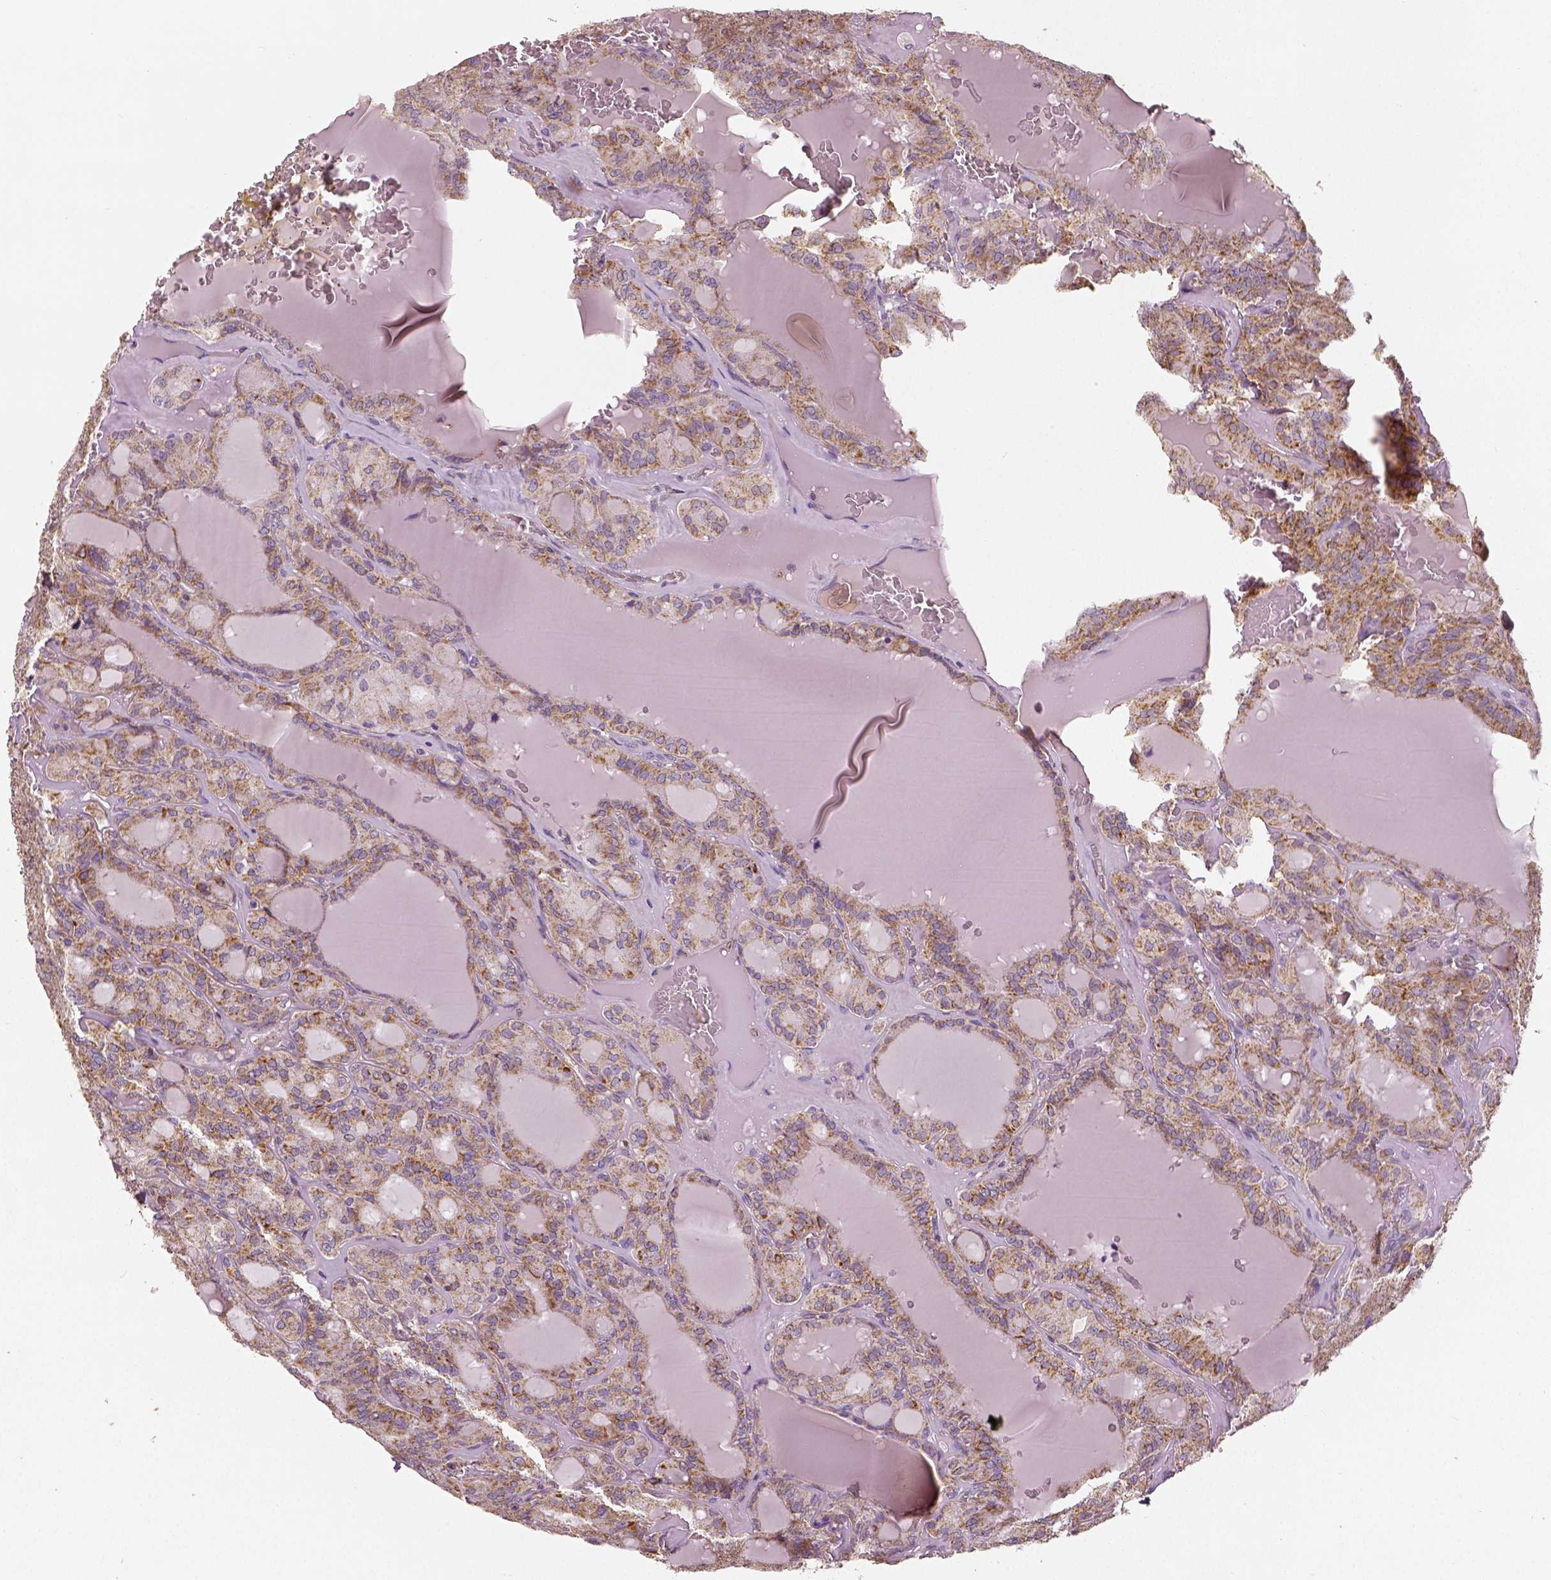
{"staining": {"intensity": "moderate", "quantity": ">75%", "location": "cytoplasmic/membranous"}, "tissue": "thyroid cancer", "cell_type": "Tumor cells", "image_type": "cancer", "snomed": [{"axis": "morphology", "description": "Papillary adenocarcinoma, NOS"}, {"axis": "topography", "description": "Thyroid gland"}], "caption": "A brown stain highlights moderate cytoplasmic/membranous positivity of a protein in human papillary adenocarcinoma (thyroid) tumor cells. (IHC, brightfield microscopy, high magnification).", "gene": "PGAM5", "patient": {"sex": "male", "age": 87}}